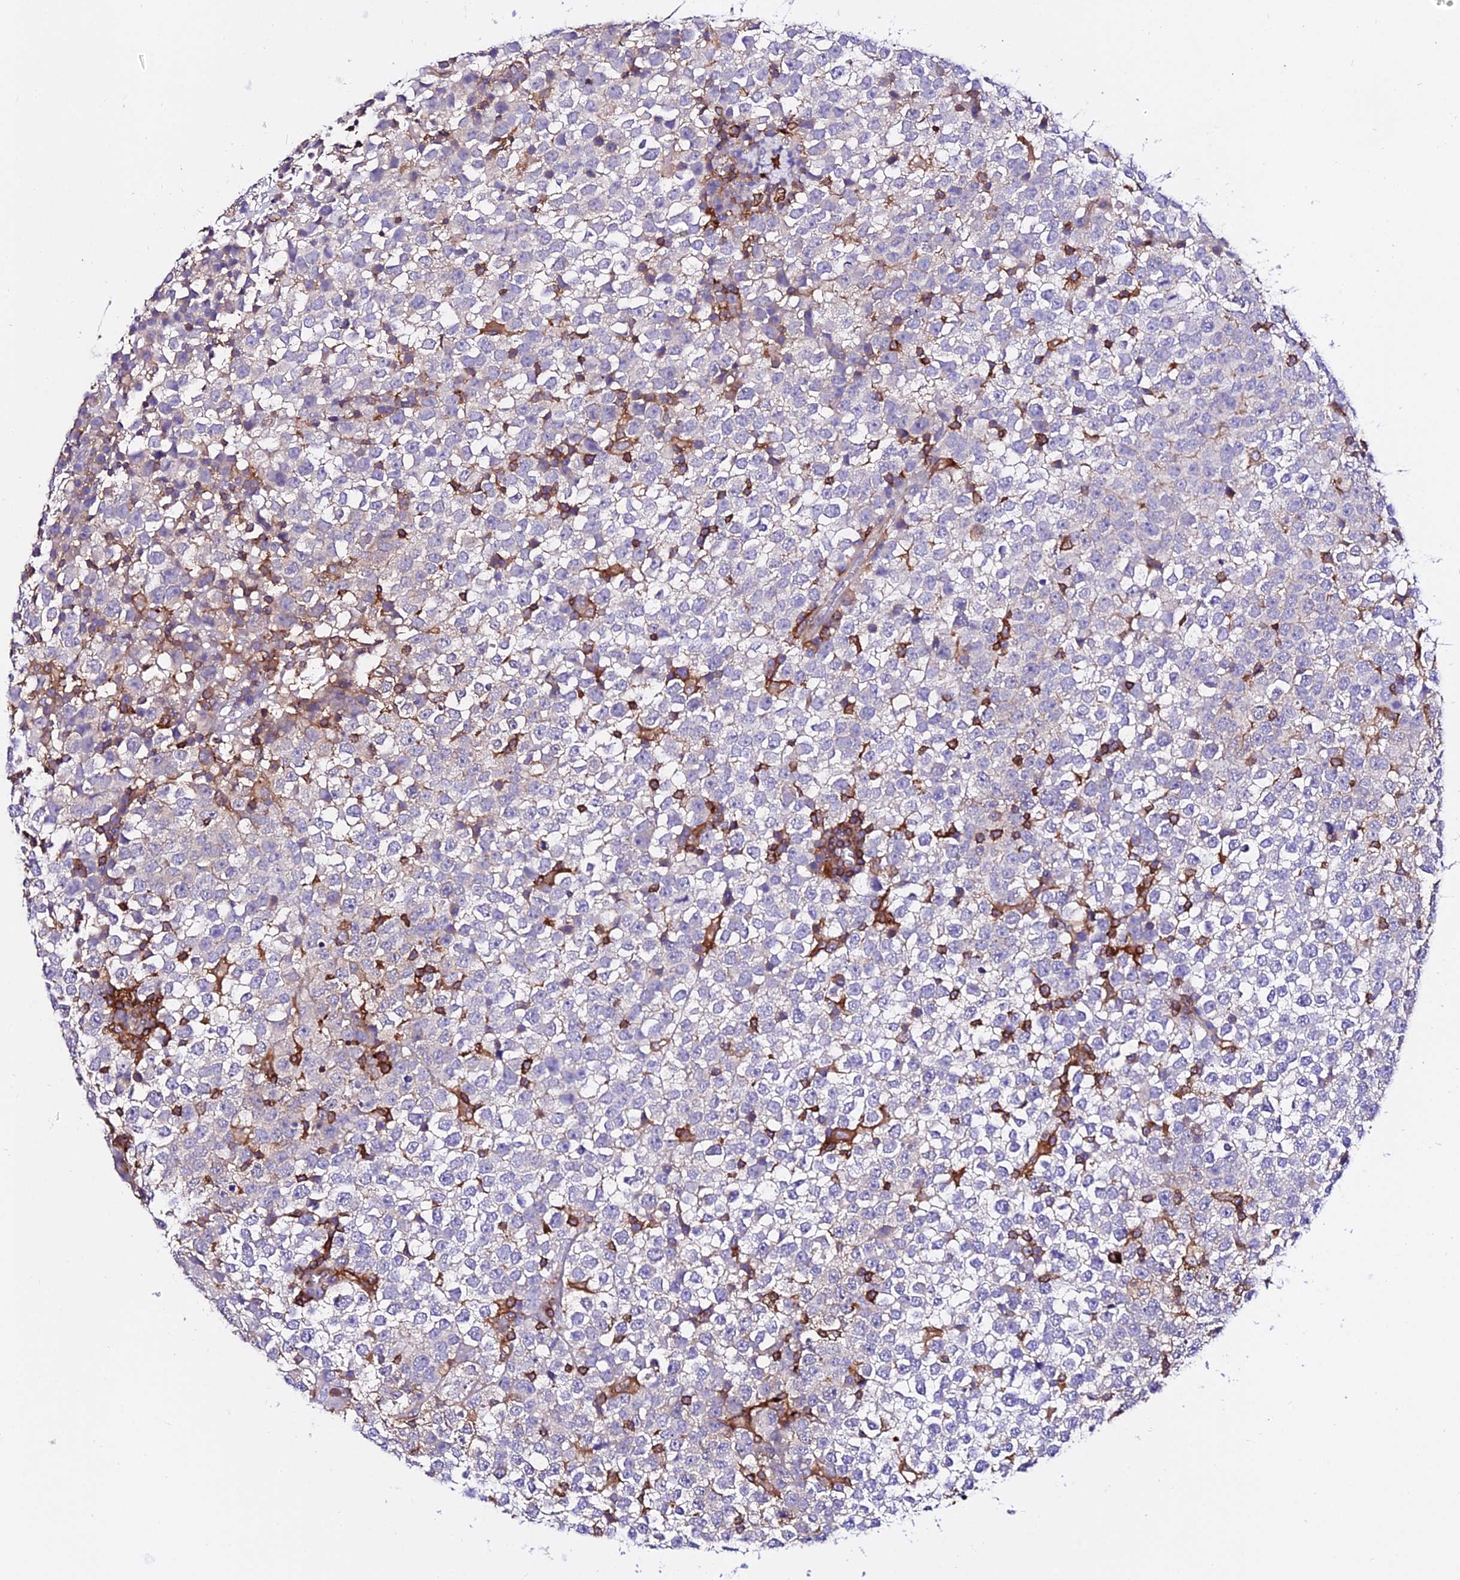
{"staining": {"intensity": "negative", "quantity": "none", "location": "none"}, "tissue": "testis cancer", "cell_type": "Tumor cells", "image_type": "cancer", "snomed": [{"axis": "morphology", "description": "Seminoma, NOS"}, {"axis": "topography", "description": "Testis"}], "caption": "Immunohistochemistry micrograph of testis cancer (seminoma) stained for a protein (brown), which exhibits no expression in tumor cells. Nuclei are stained in blue.", "gene": "CSRP1", "patient": {"sex": "male", "age": 65}}